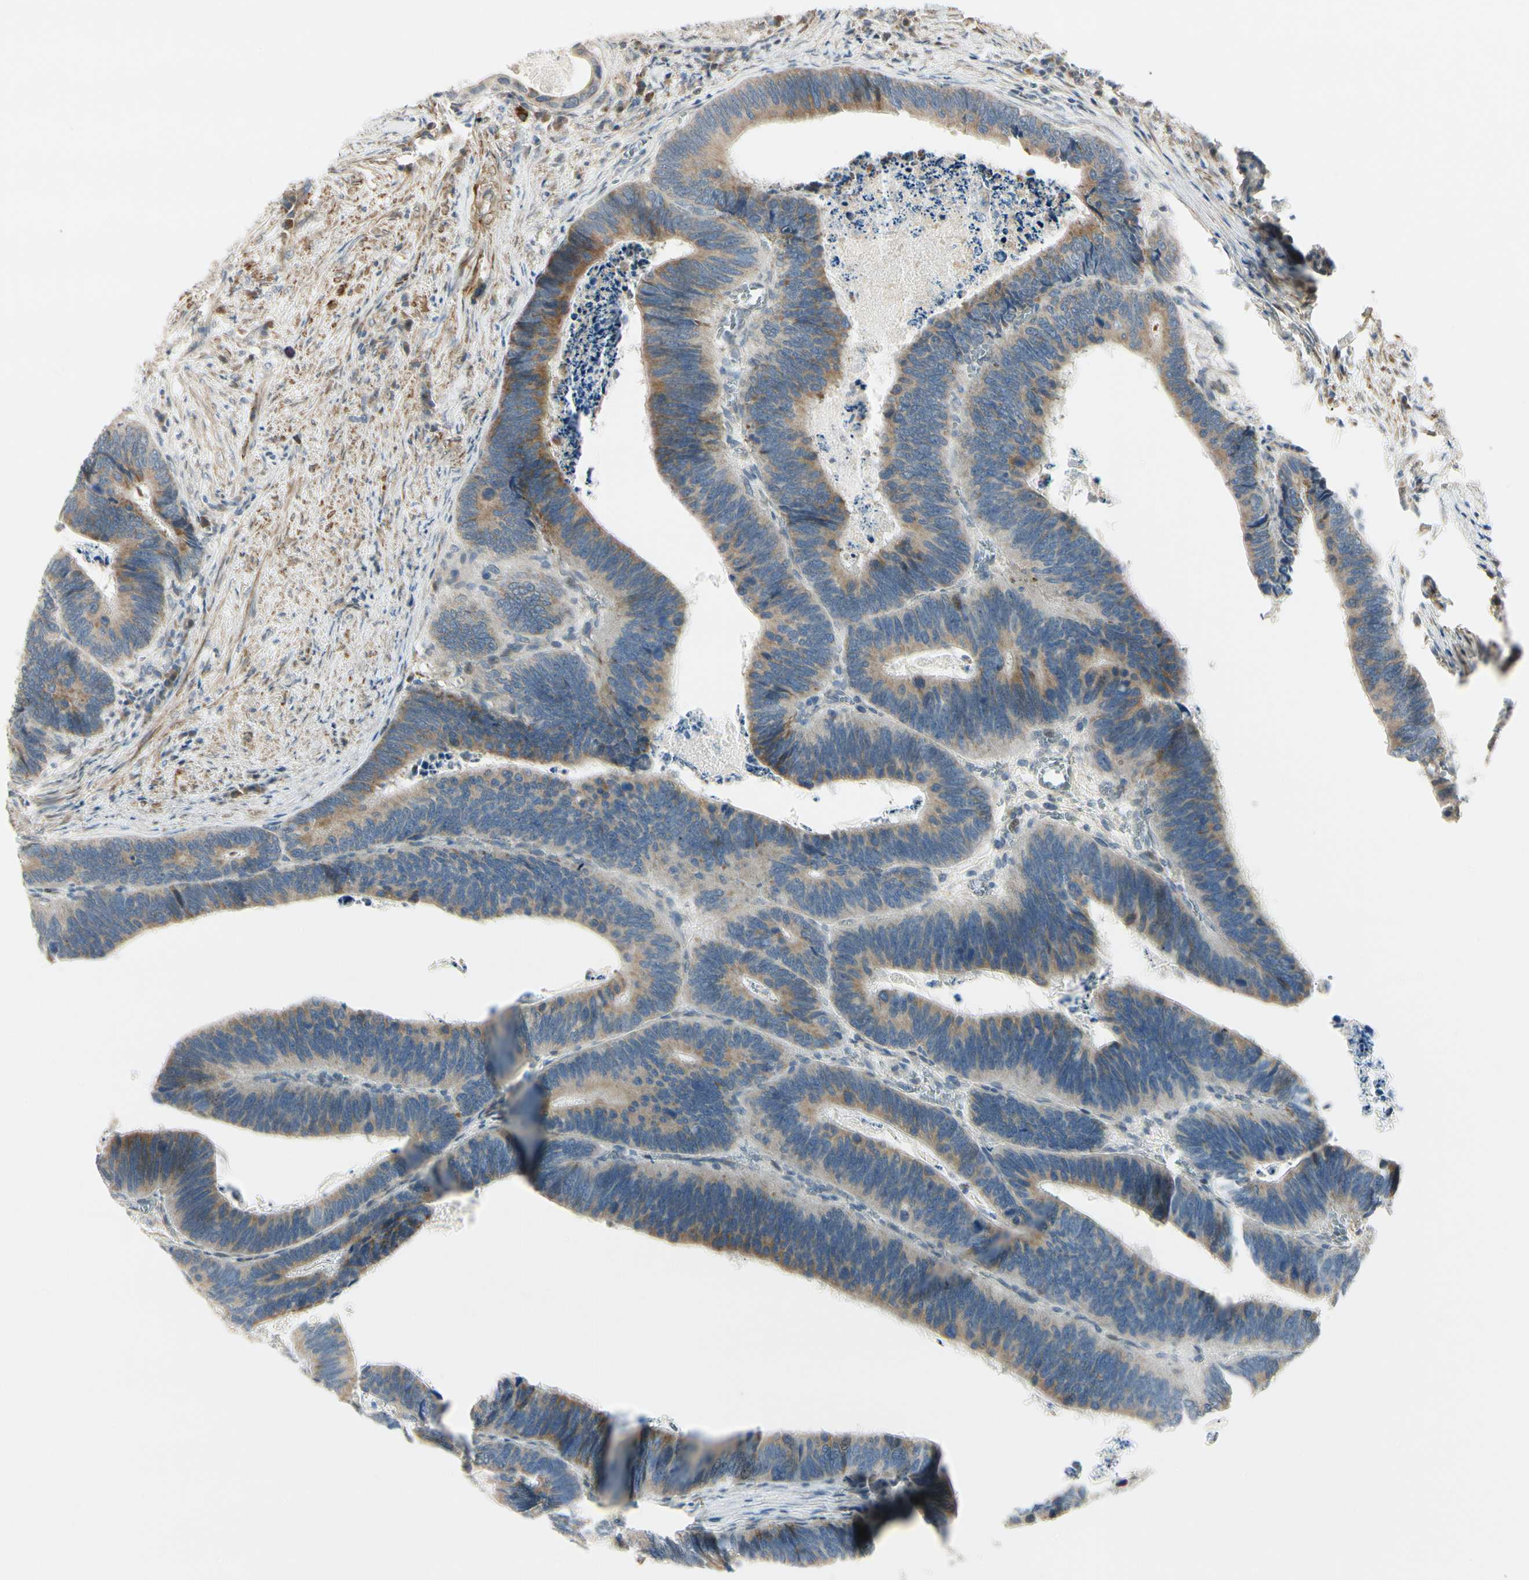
{"staining": {"intensity": "weak", "quantity": ">75%", "location": "cytoplasmic/membranous"}, "tissue": "colorectal cancer", "cell_type": "Tumor cells", "image_type": "cancer", "snomed": [{"axis": "morphology", "description": "Adenocarcinoma, NOS"}, {"axis": "topography", "description": "Colon"}], "caption": "High-power microscopy captured an immunohistochemistry (IHC) histopathology image of colorectal cancer, revealing weak cytoplasmic/membranous positivity in about >75% of tumor cells.", "gene": "P4HA3", "patient": {"sex": "male", "age": 72}}